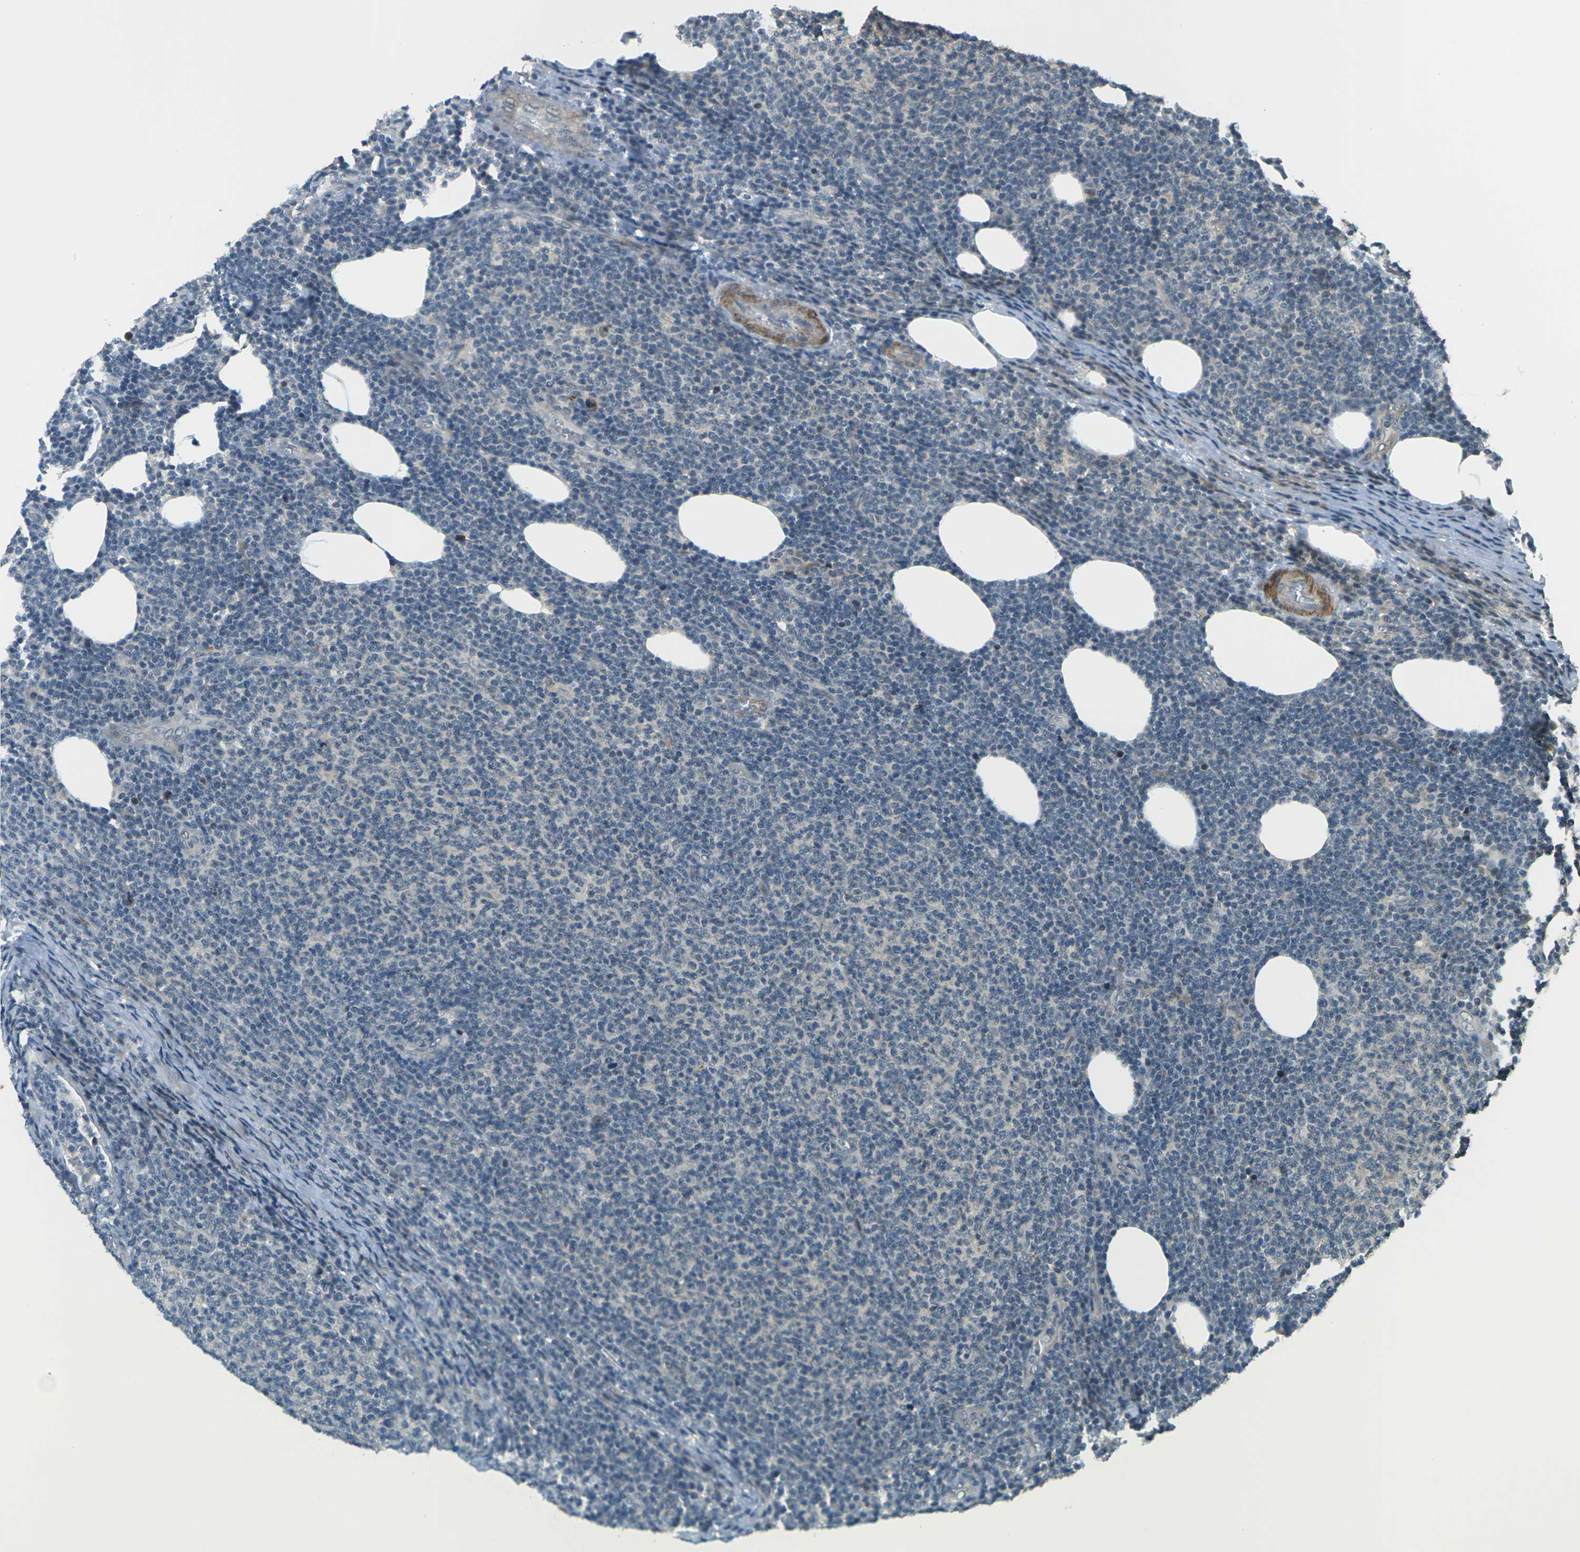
{"staining": {"intensity": "negative", "quantity": "none", "location": "none"}, "tissue": "lymphoma", "cell_type": "Tumor cells", "image_type": "cancer", "snomed": [{"axis": "morphology", "description": "Malignant lymphoma, non-Hodgkin's type, Low grade"}, {"axis": "topography", "description": "Lymph node"}], "caption": "Tumor cells show no significant positivity in lymphoma.", "gene": "SLC13A3", "patient": {"sex": "male", "age": 66}}